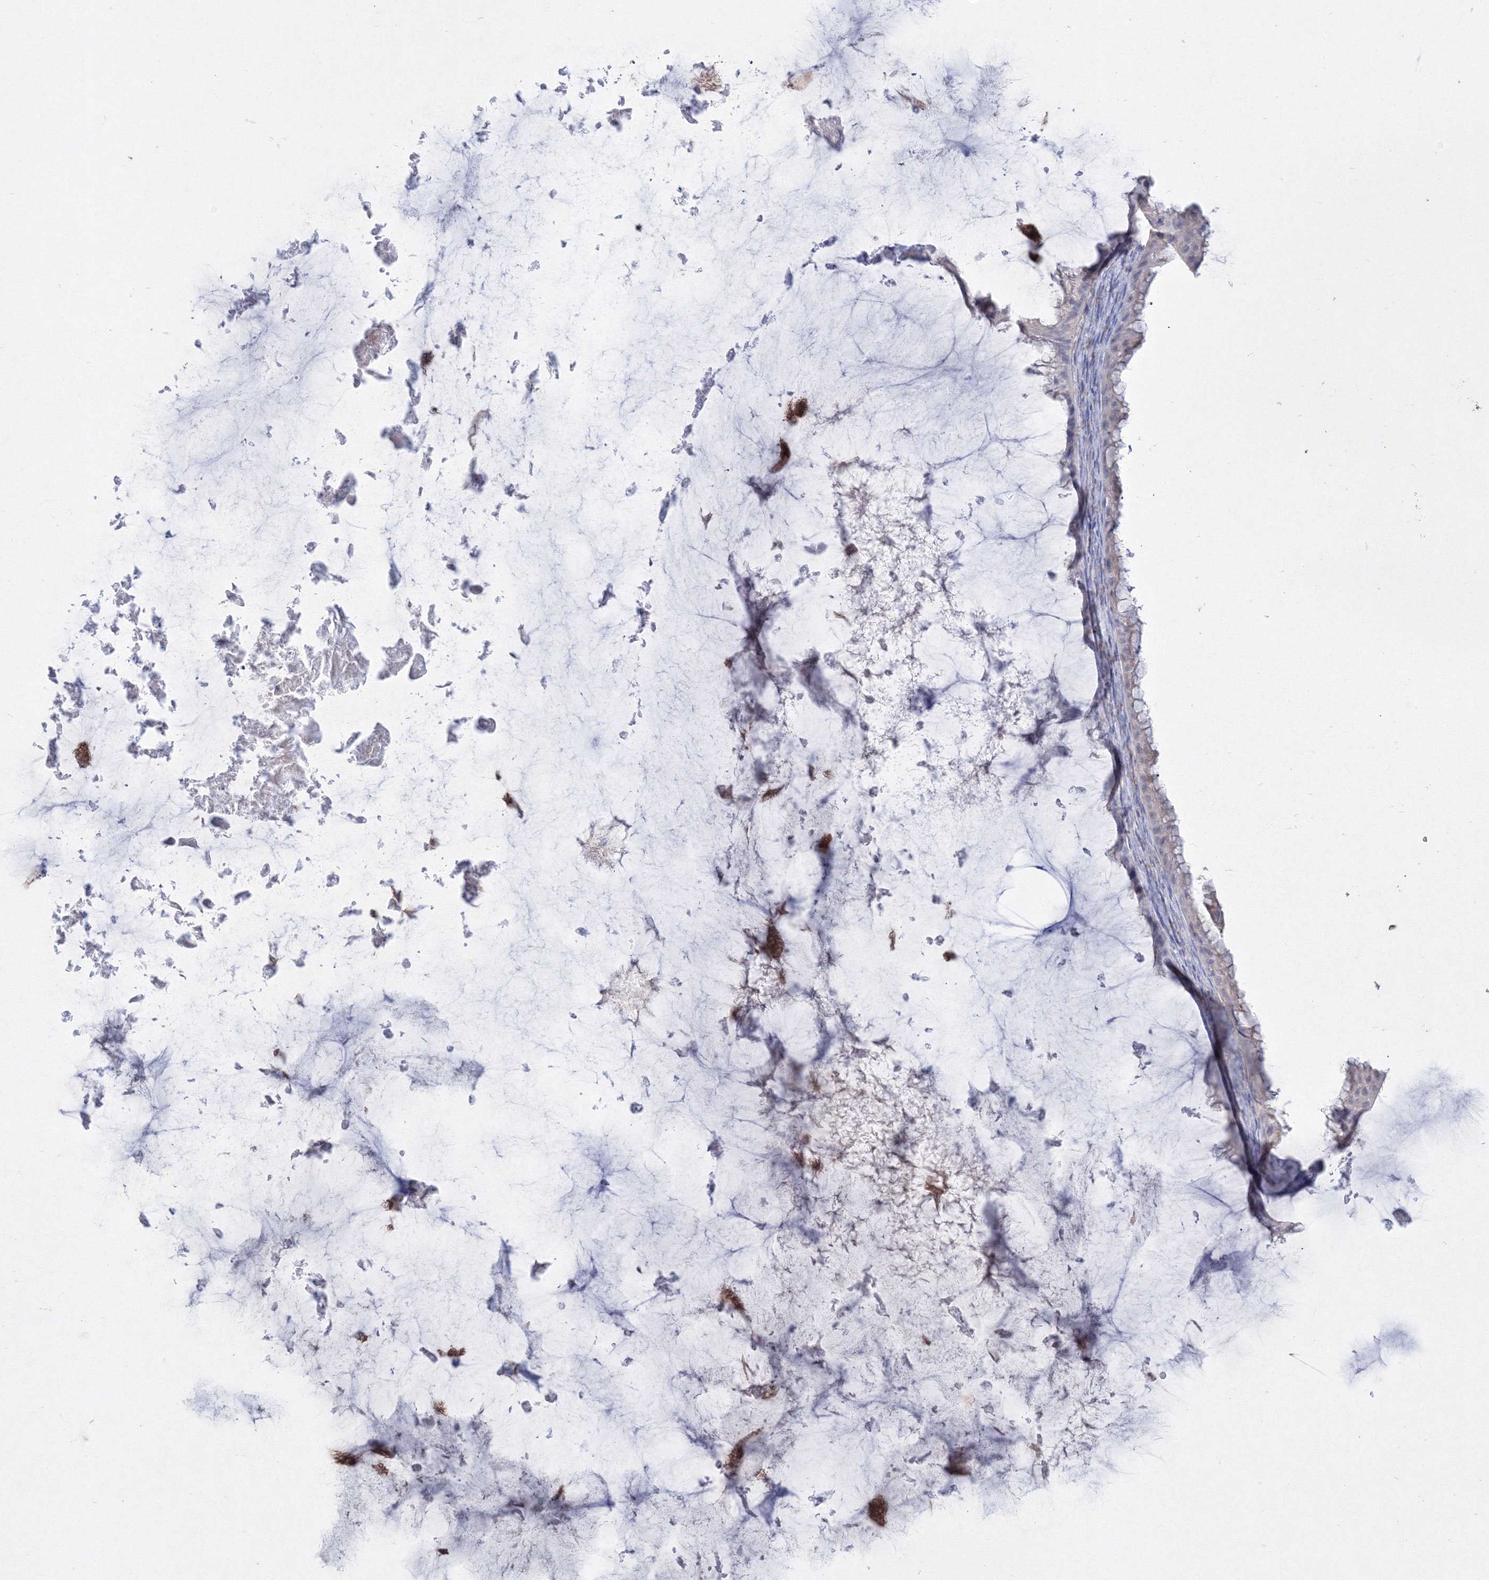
{"staining": {"intensity": "weak", "quantity": "<25%", "location": "cytoplasmic/membranous"}, "tissue": "ovarian cancer", "cell_type": "Tumor cells", "image_type": "cancer", "snomed": [{"axis": "morphology", "description": "Cystadenocarcinoma, mucinous, NOS"}, {"axis": "topography", "description": "Ovary"}], "caption": "IHC photomicrograph of neoplastic tissue: ovarian cancer stained with DAB demonstrates no significant protein positivity in tumor cells.", "gene": "GRSF1", "patient": {"sex": "female", "age": 61}}